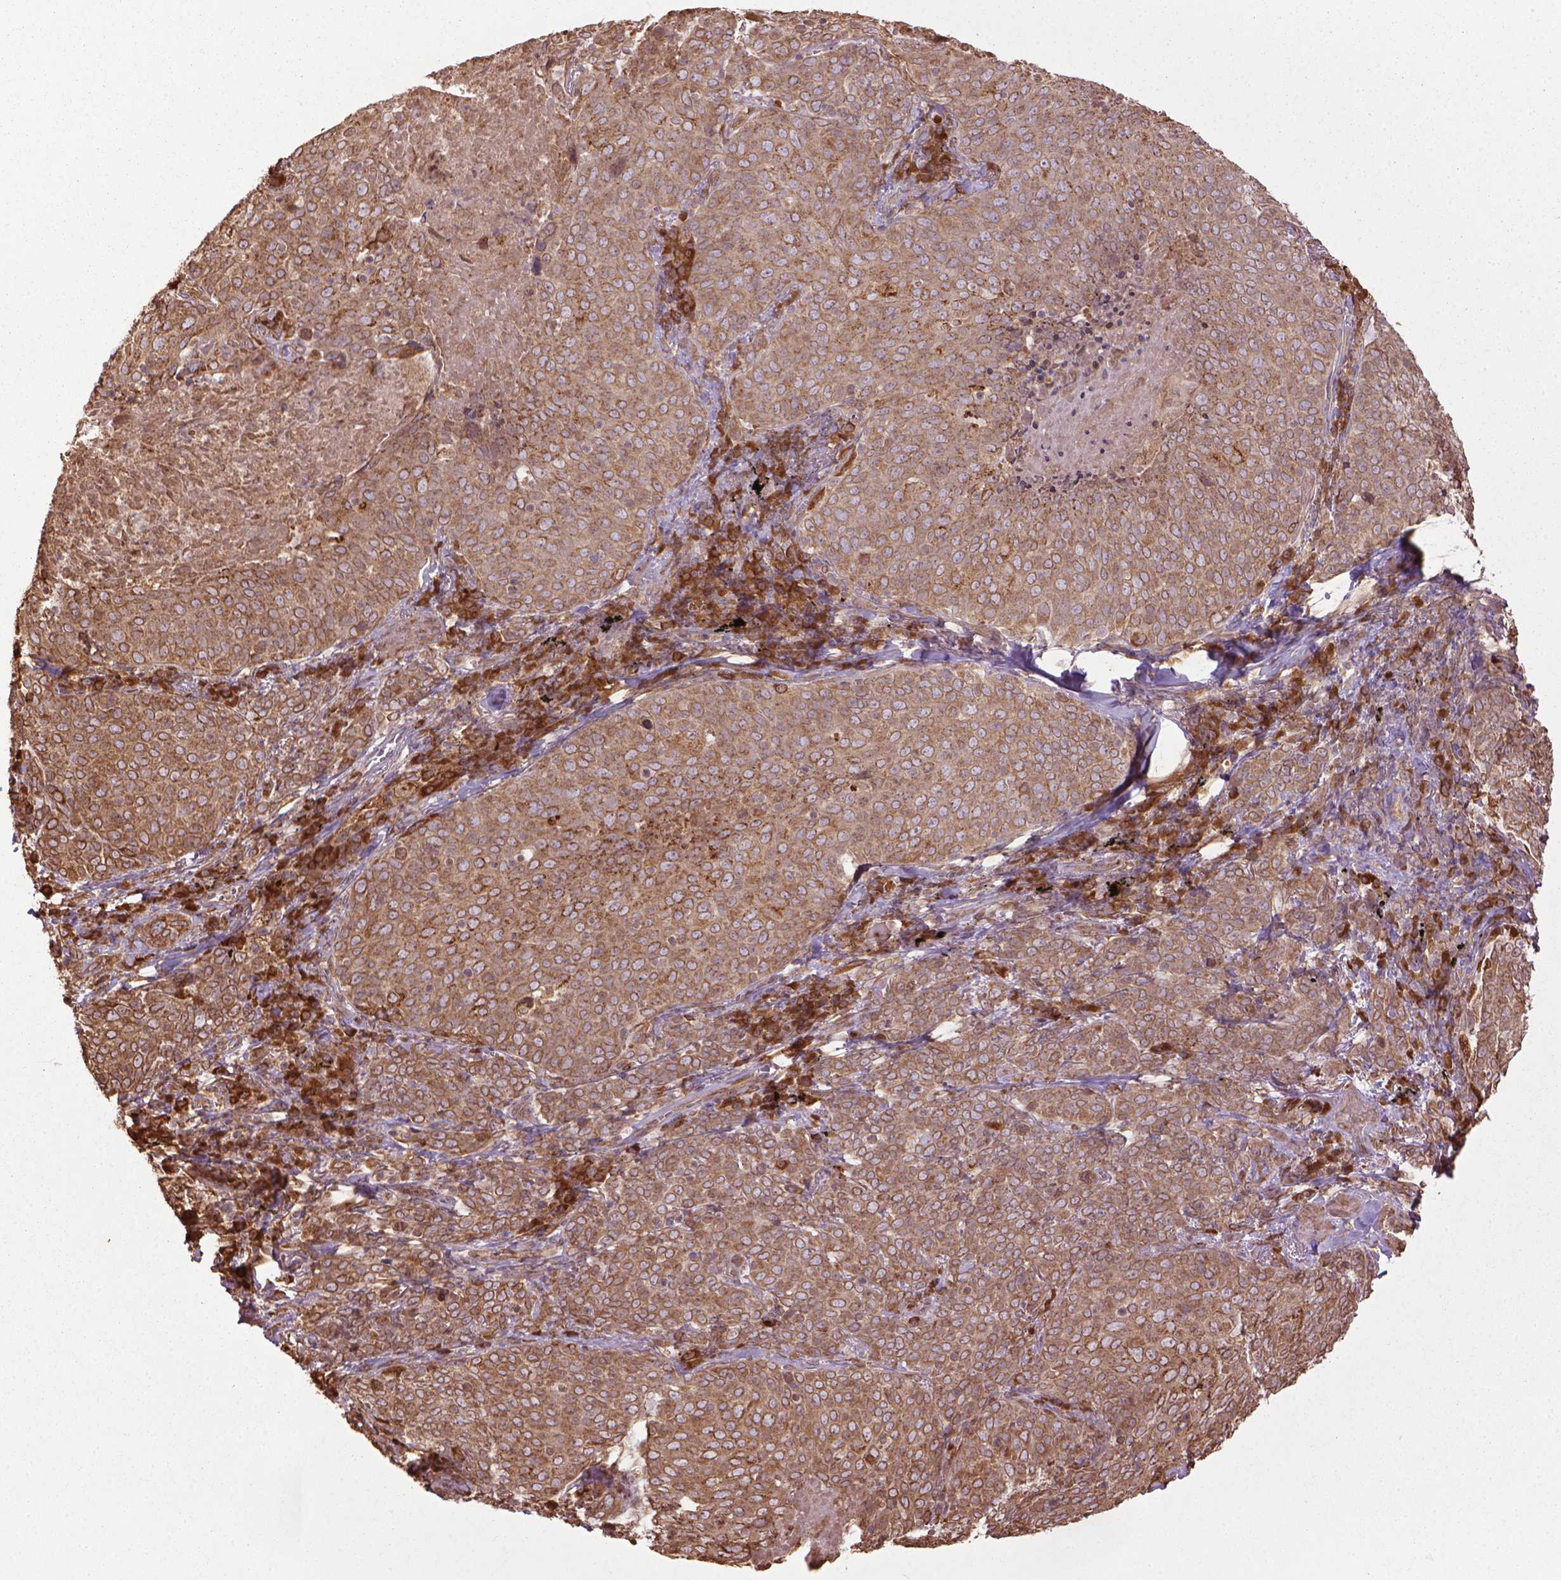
{"staining": {"intensity": "moderate", "quantity": ">75%", "location": "cytoplasmic/membranous"}, "tissue": "lung cancer", "cell_type": "Tumor cells", "image_type": "cancer", "snomed": [{"axis": "morphology", "description": "Squamous cell carcinoma, NOS"}, {"axis": "topography", "description": "Lung"}], "caption": "Human lung cancer stained for a protein (brown) displays moderate cytoplasmic/membranous positive expression in about >75% of tumor cells.", "gene": "GAS1", "patient": {"sex": "male", "age": 82}}